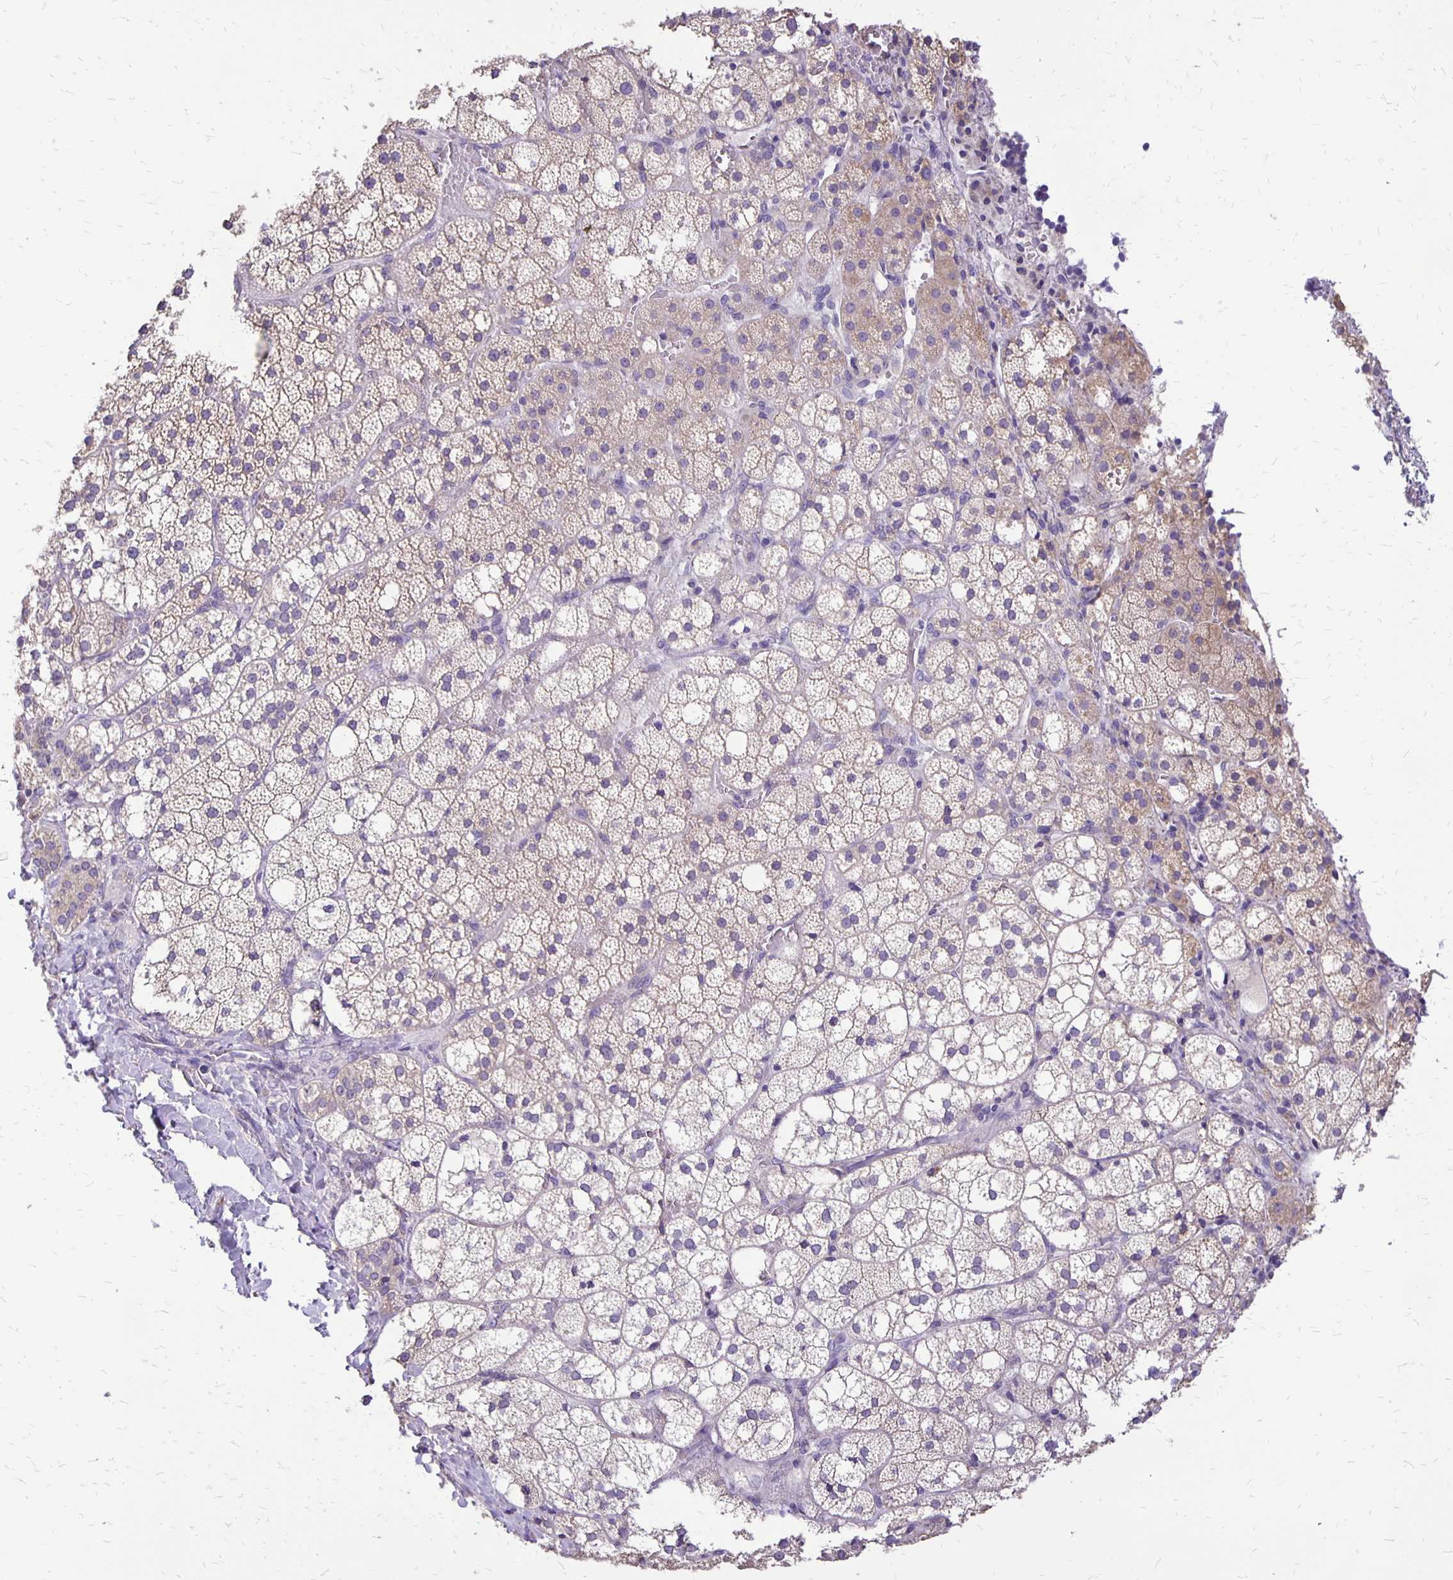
{"staining": {"intensity": "weak", "quantity": "<25%", "location": "cytoplasmic/membranous"}, "tissue": "adrenal gland", "cell_type": "Glandular cells", "image_type": "normal", "snomed": [{"axis": "morphology", "description": "Normal tissue, NOS"}, {"axis": "topography", "description": "Adrenal gland"}], "caption": "A high-resolution histopathology image shows immunohistochemistry staining of benign adrenal gland, which reveals no significant staining in glandular cells.", "gene": "ANKRD45", "patient": {"sex": "male", "age": 53}}